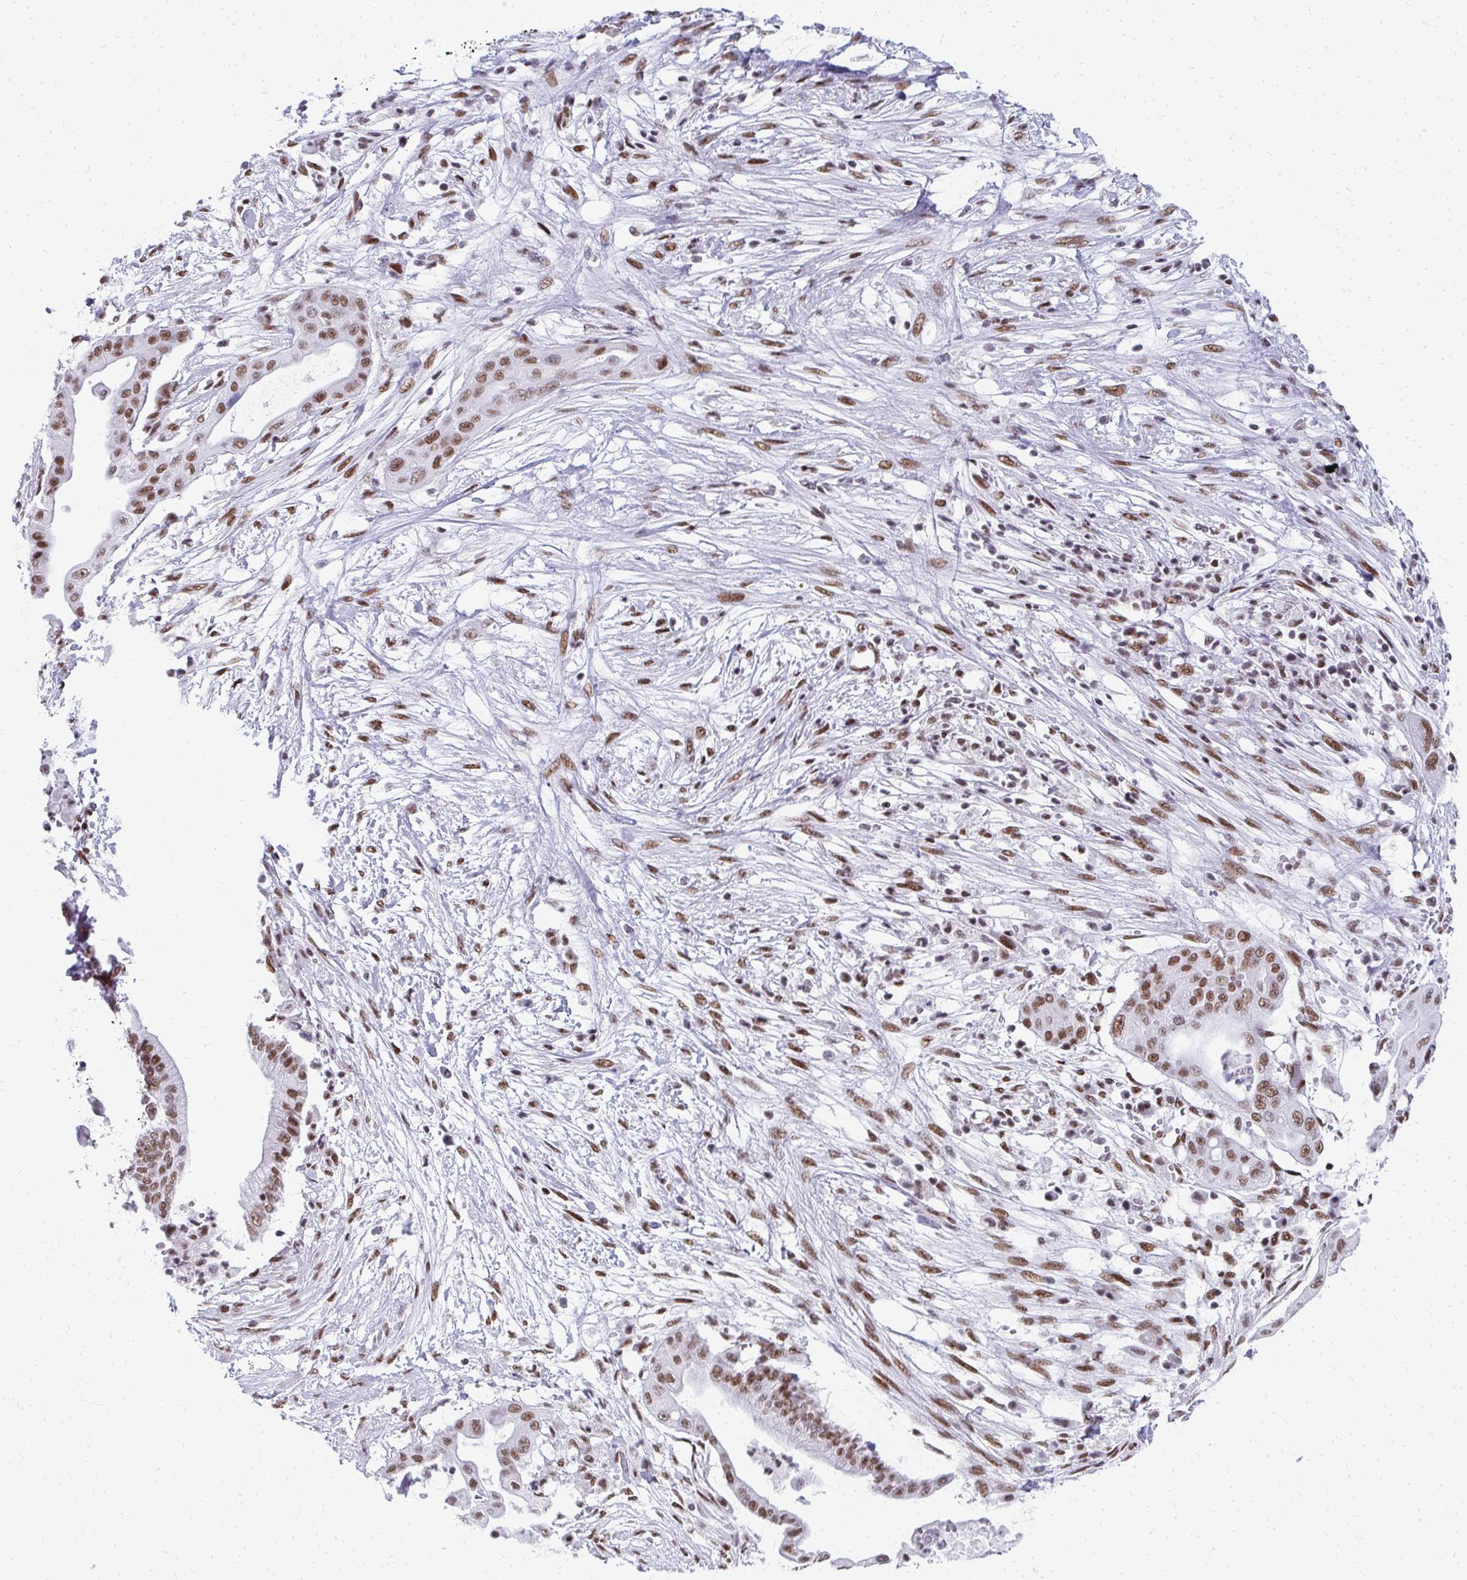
{"staining": {"intensity": "moderate", "quantity": ">75%", "location": "nuclear"}, "tissue": "pancreatic cancer", "cell_type": "Tumor cells", "image_type": "cancer", "snomed": [{"axis": "morphology", "description": "Adenocarcinoma, NOS"}, {"axis": "topography", "description": "Pancreas"}], "caption": "IHC micrograph of adenocarcinoma (pancreatic) stained for a protein (brown), which reveals medium levels of moderate nuclear staining in approximately >75% of tumor cells.", "gene": "CREBBP", "patient": {"sex": "male", "age": 68}}